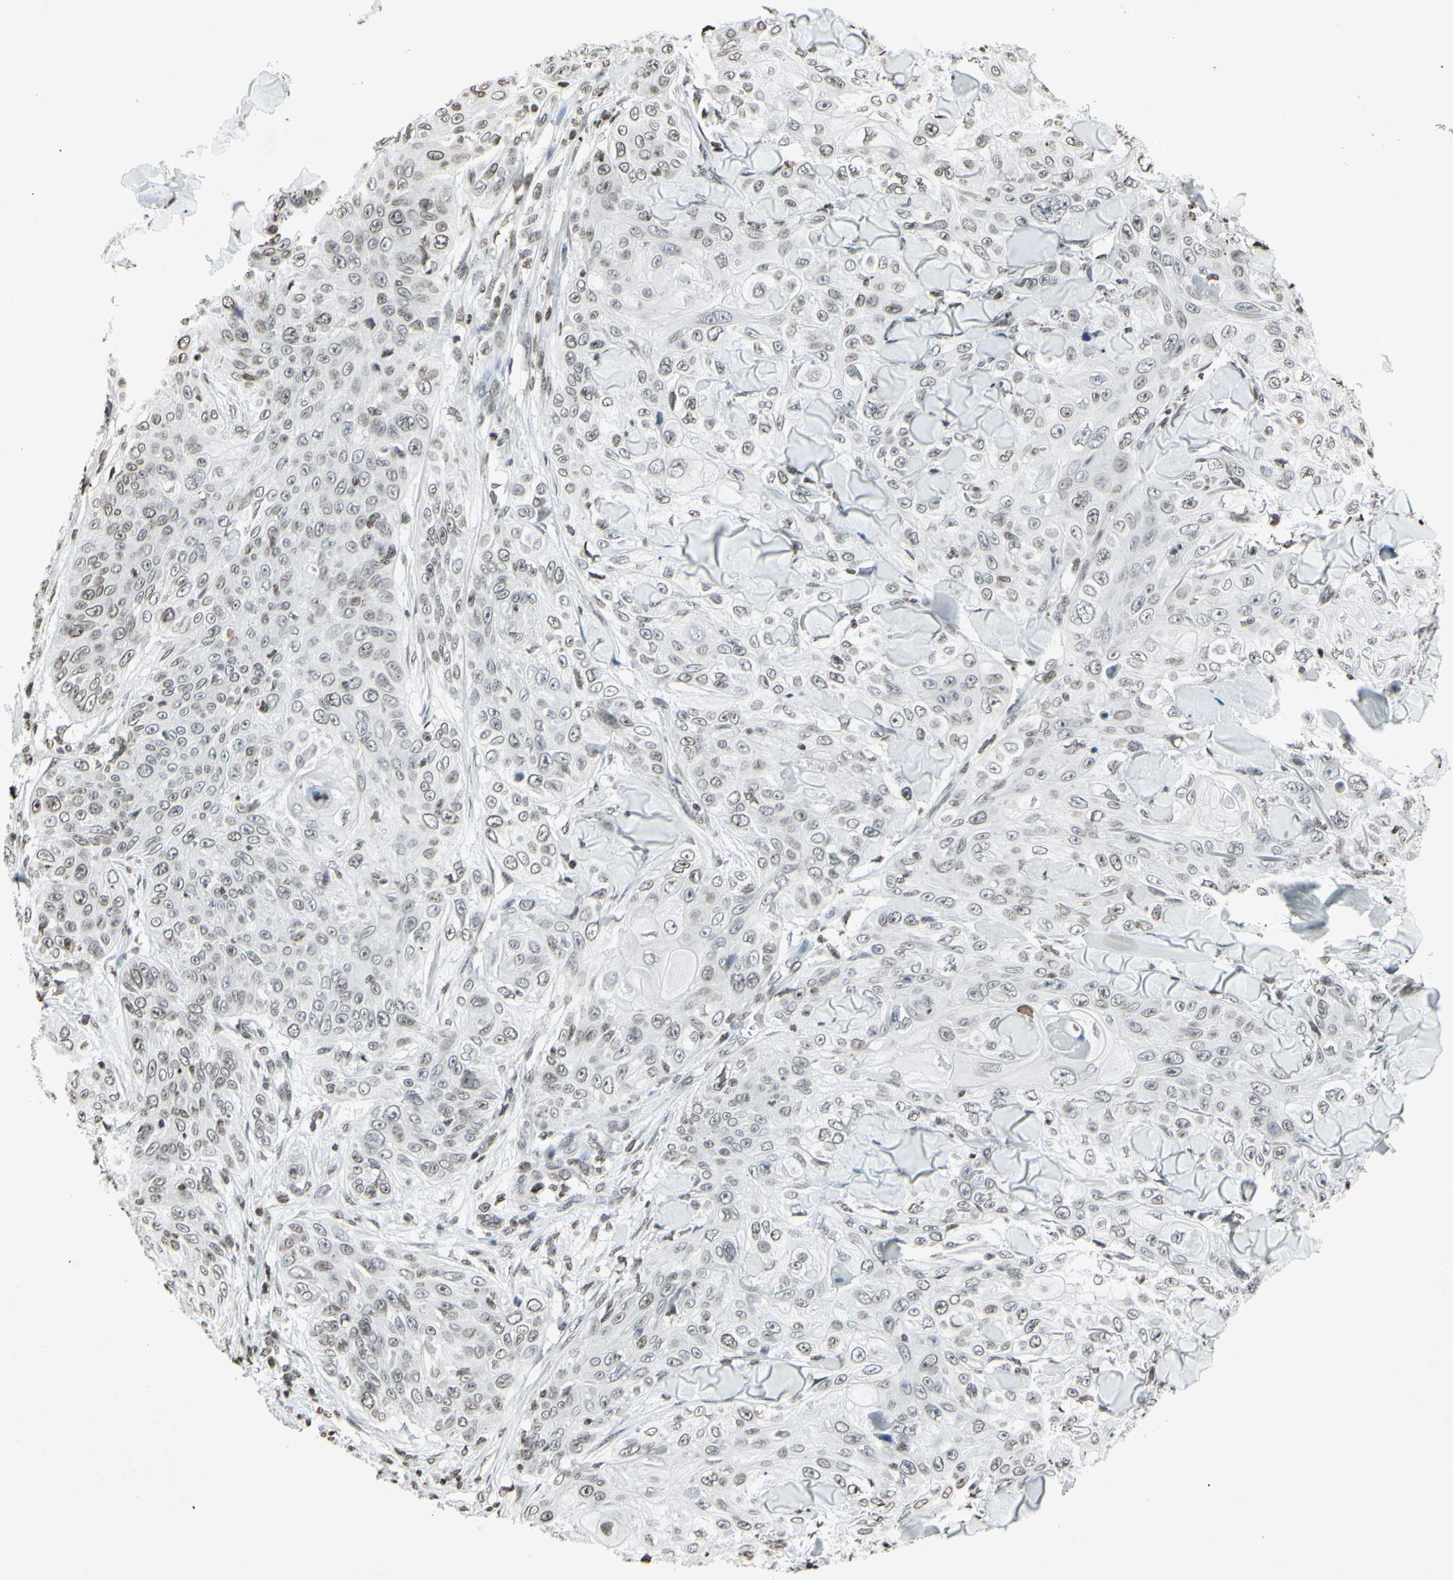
{"staining": {"intensity": "negative", "quantity": "none", "location": "none"}, "tissue": "skin cancer", "cell_type": "Tumor cells", "image_type": "cancer", "snomed": [{"axis": "morphology", "description": "Squamous cell carcinoma, NOS"}, {"axis": "topography", "description": "Skin"}], "caption": "Tumor cells show no significant protein expression in skin cancer (squamous cell carcinoma).", "gene": "CD79B", "patient": {"sex": "male", "age": 86}}